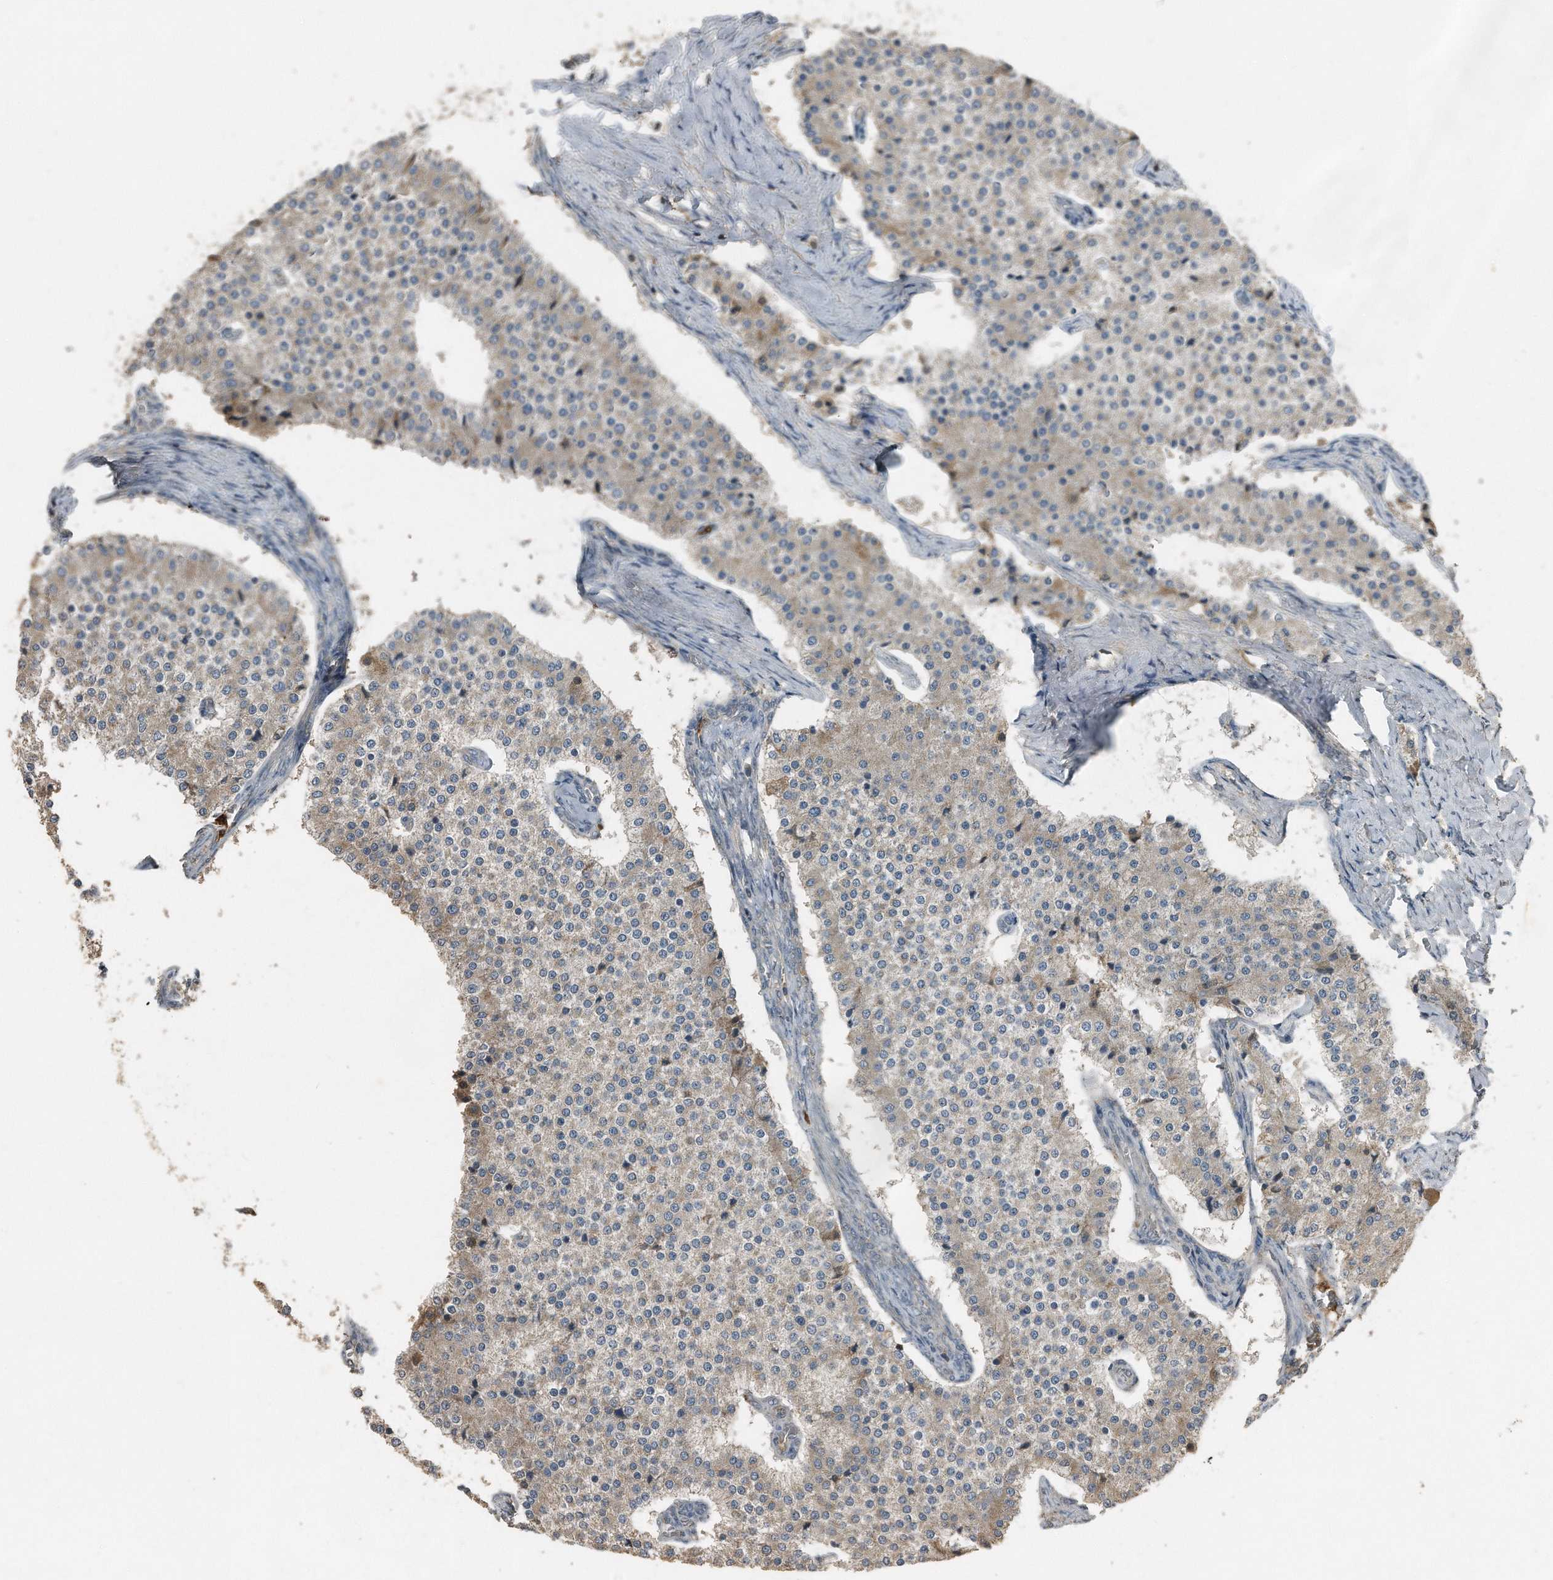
{"staining": {"intensity": "weak", "quantity": "25%-75%", "location": "cytoplasmic/membranous"}, "tissue": "carcinoid", "cell_type": "Tumor cells", "image_type": "cancer", "snomed": [{"axis": "morphology", "description": "Carcinoid, malignant, NOS"}, {"axis": "topography", "description": "Colon"}], "caption": "DAB immunohistochemical staining of human carcinoid shows weak cytoplasmic/membranous protein expression in about 25%-75% of tumor cells. Immunohistochemistry stains the protein of interest in brown and the nuclei are stained blue.", "gene": "C9", "patient": {"sex": "female", "age": 52}}